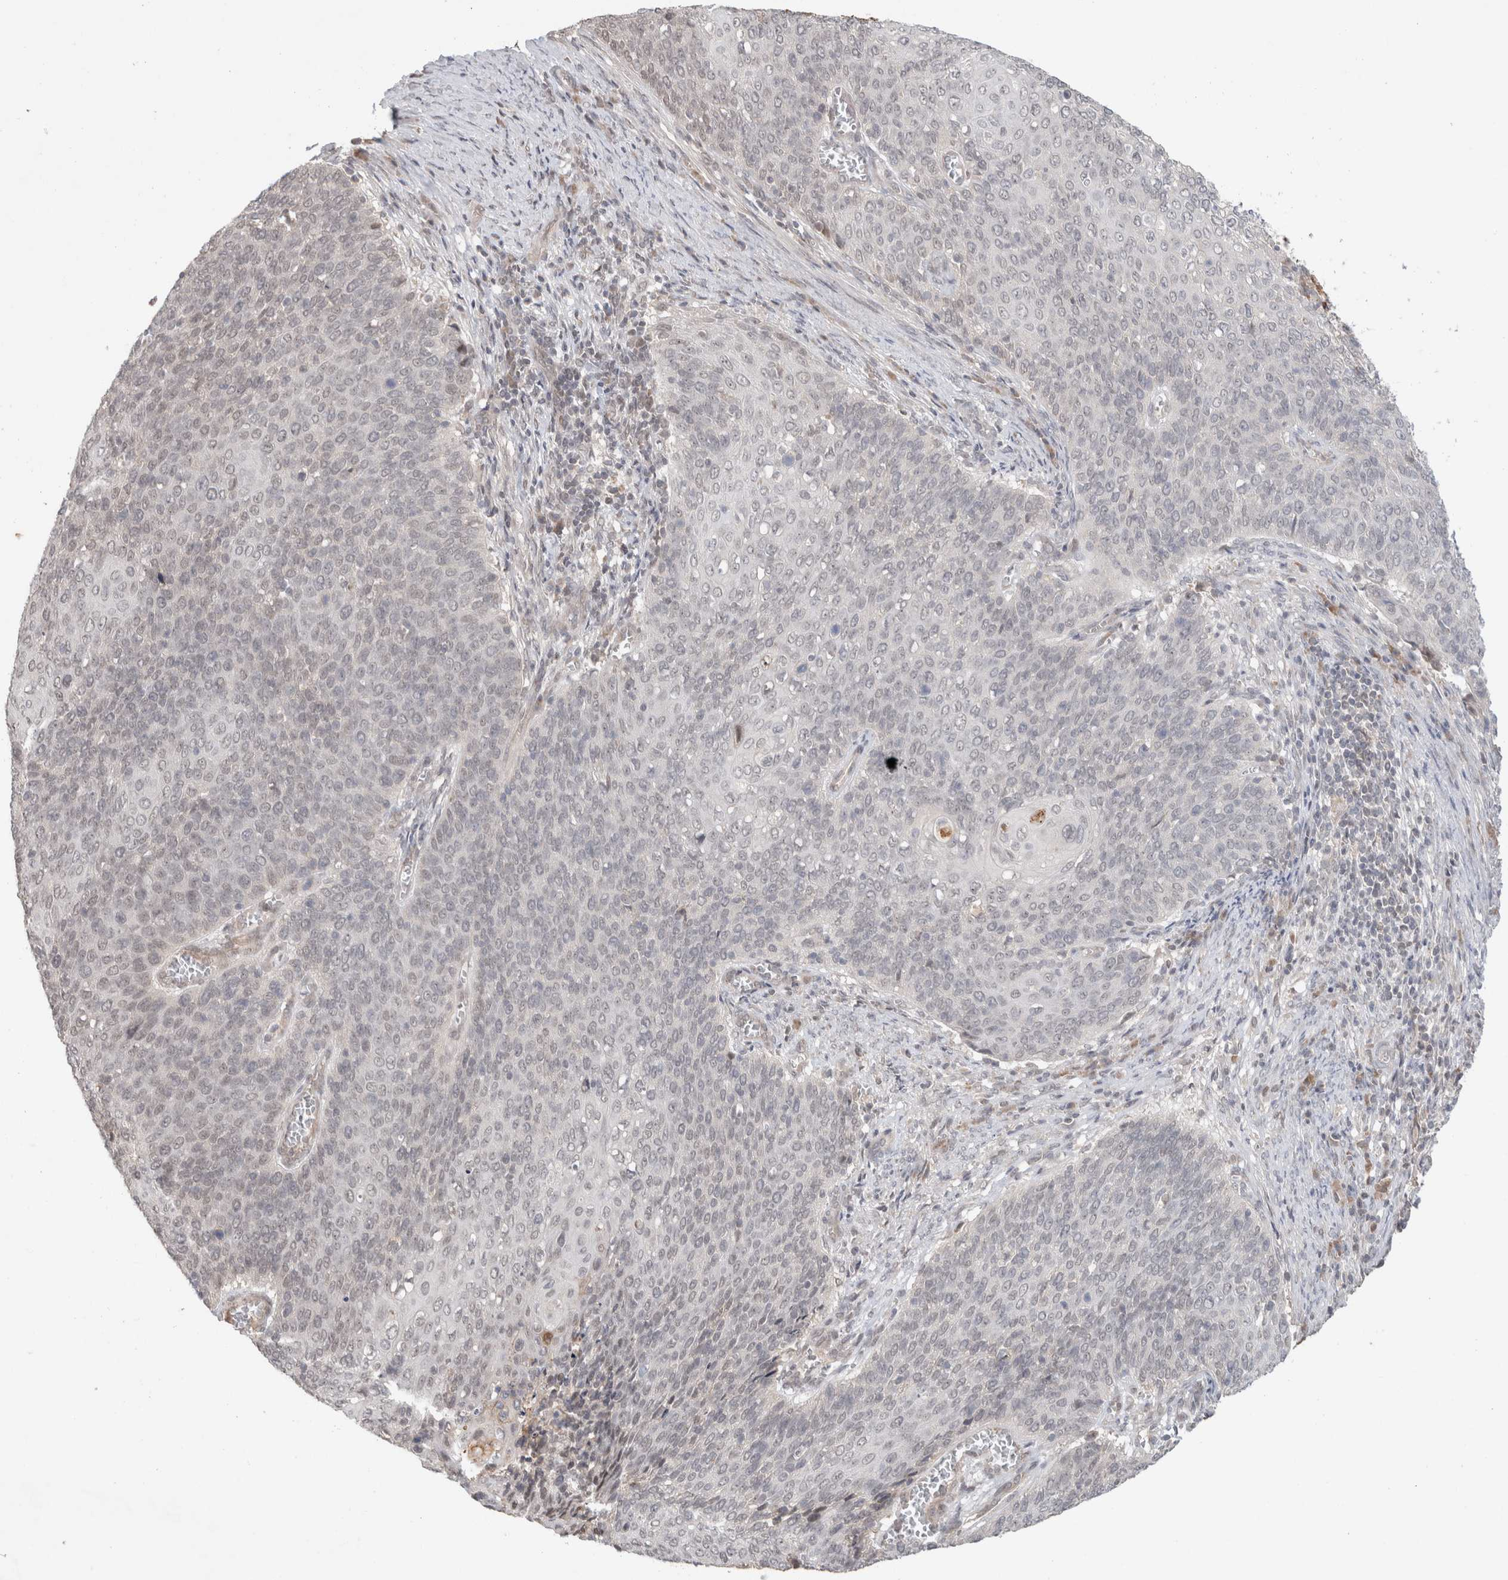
{"staining": {"intensity": "negative", "quantity": "none", "location": "none"}, "tissue": "cervical cancer", "cell_type": "Tumor cells", "image_type": "cancer", "snomed": [{"axis": "morphology", "description": "Squamous cell carcinoma, NOS"}, {"axis": "topography", "description": "Cervix"}], "caption": "Image shows no significant protein staining in tumor cells of cervical cancer.", "gene": "SYDE2", "patient": {"sex": "female", "age": 39}}